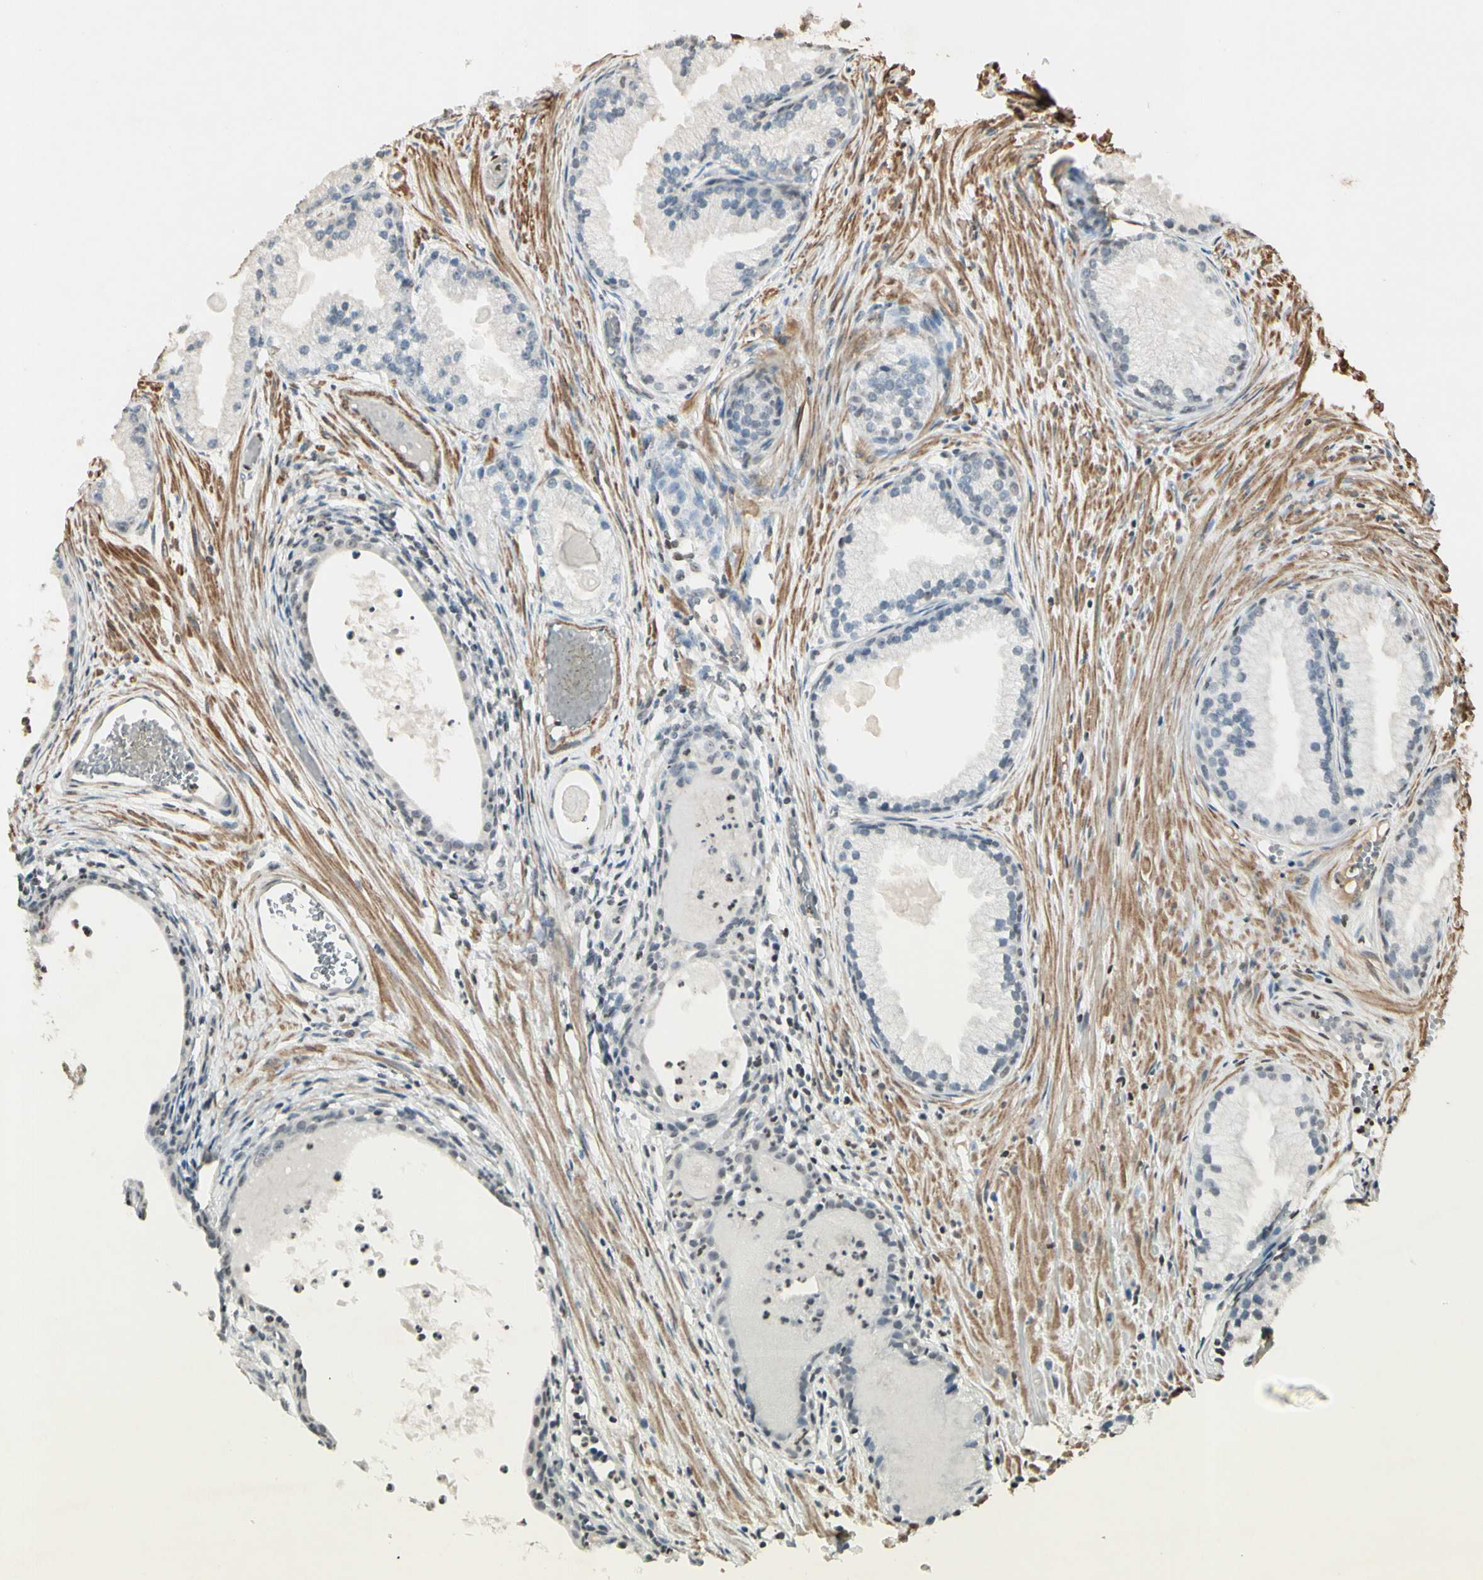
{"staining": {"intensity": "negative", "quantity": "none", "location": "none"}, "tissue": "prostate cancer", "cell_type": "Tumor cells", "image_type": "cancer", "snomed": [{"axis": "morphology", "description": "Adenocarcinoma, Low grade"}, {"axis": "topography", "description": "Prostate"}], "caption": "This is an immunohistochemistry micrograph of prostate cancer. There is no positivity in tumor cells.", "gene": "TOP1", "patient": {"sex": "male", "age": 72}}